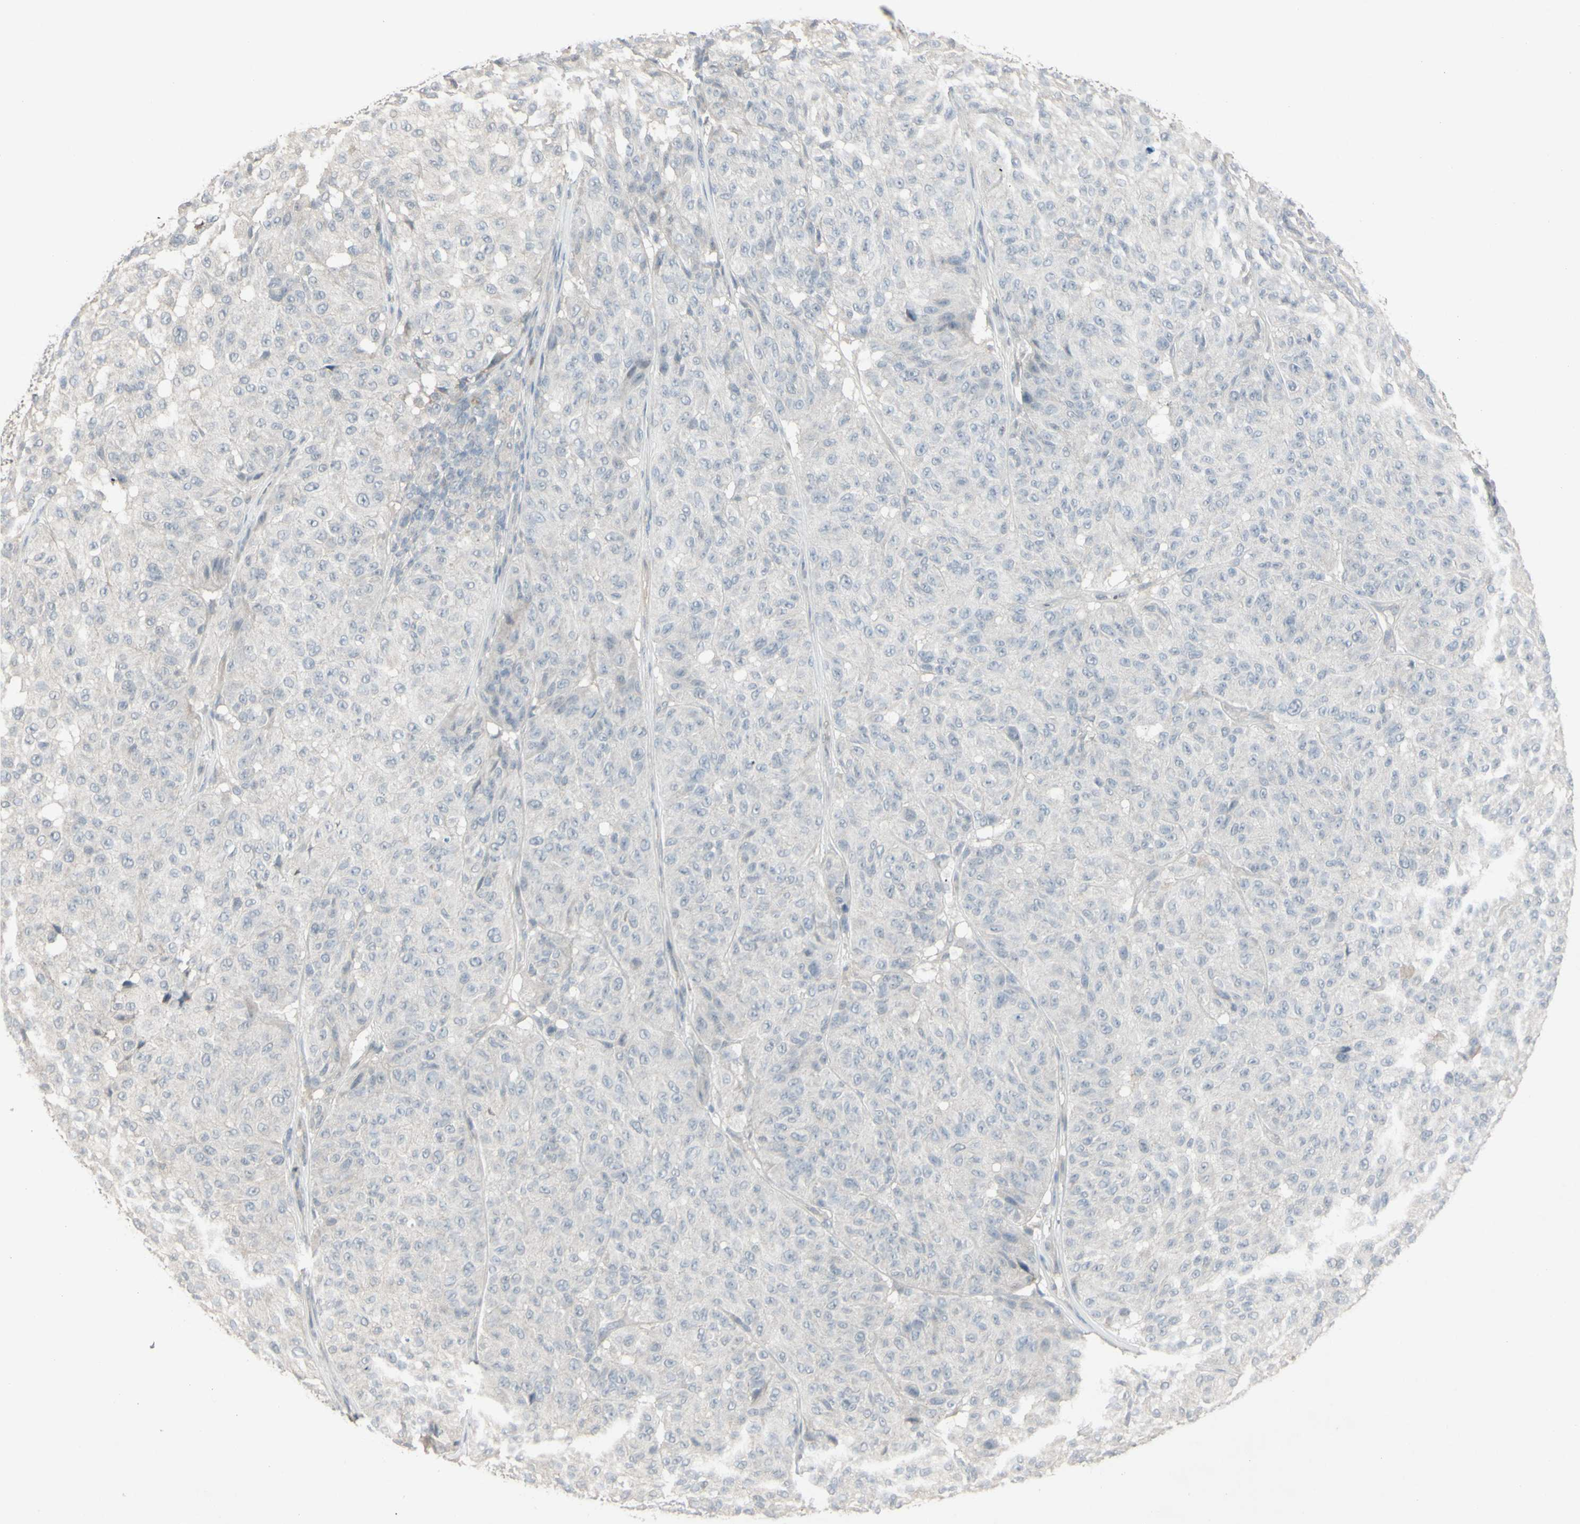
{"staining": {"intensity": "negative", "quantity": "none", "location": "none"}, "tissue": "melanoma", "cell_type": "Tumor cells", "image_type": "cancer", "snomed": [{"axis": "morphology", "description": "Malignant melanoma, NOS"}, {"axis": "topography", "description": "Skin"}], "caption": "Human malignant melanoma stained for a protein using immunohistochemistry reveals no staining in tumor cells.", "gene": "PIAS4", "patient": {"sex": "female", "age": 46}}